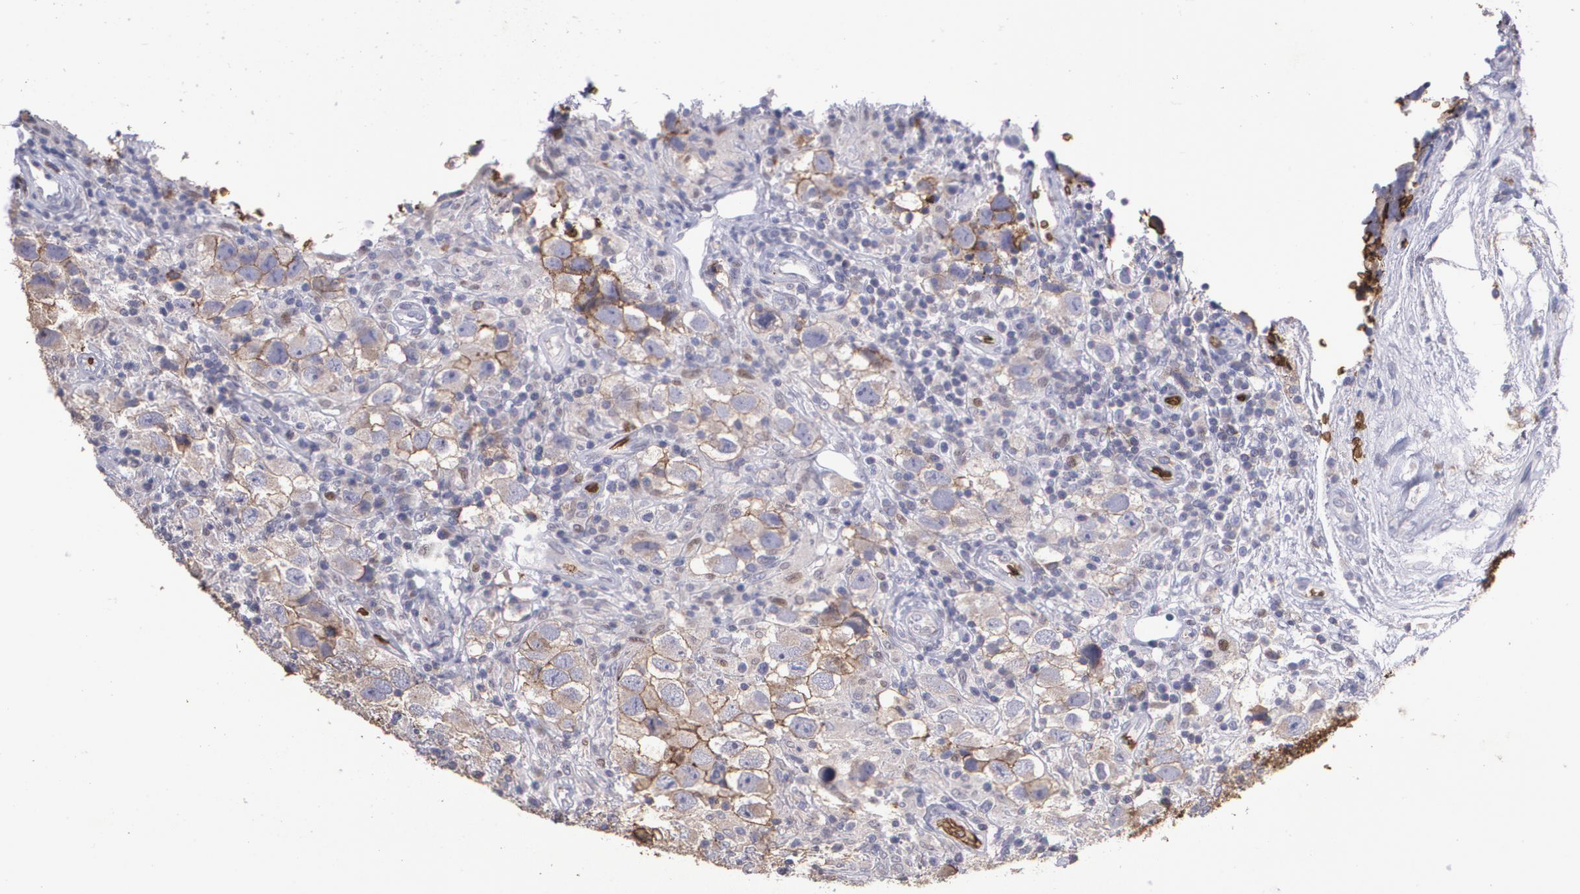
{"staining": {"intensity": "weak", "quantity": ">75%", "location": "cytoplasmic/membranous"}, "tissue": "testis cancer", "cell_type": "Tumor cells", "image_type": "cancer", "snomed": [{"axis": "morphology", "description": "Carcinoma, Embryonal, NOS"}, {"axis": "topography", "description": "Testis"}], "caption": "This image shows immunohistochemistry staining of human testis embryonal carcinoma, with low weak cytoplasmic/membranous positivity in about >75% of tumor cells.", "gene": "SLC2A1", "patient": {"sex": "male", "age": 21}}